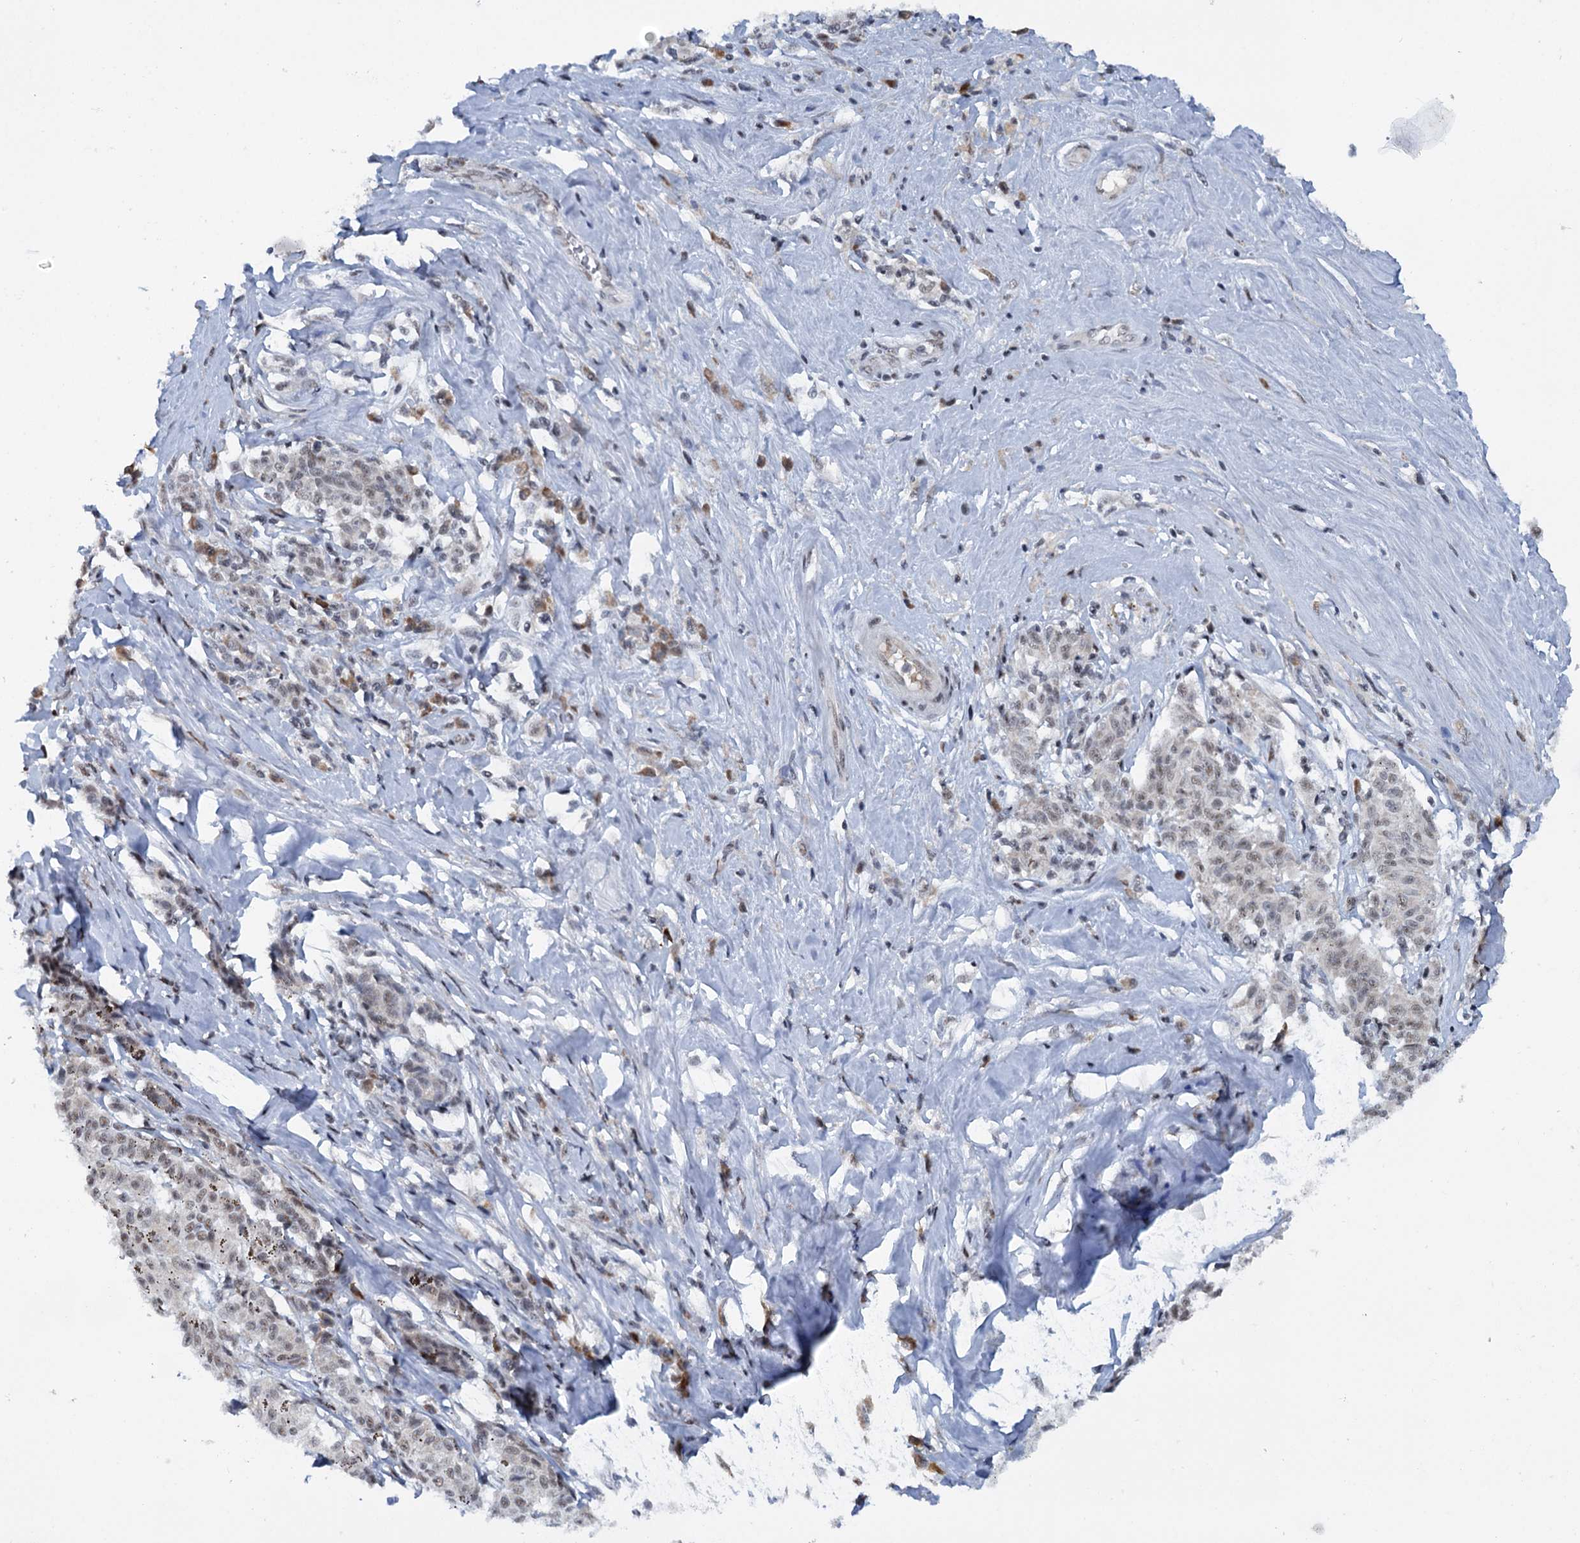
{"staining": {"intensity": "weak", "quantity": ">75%", "location": "nuclear"}, "tissue": "melanoma", "cell_type": "Tumor cells", "image_type": "cancer", "snomed": [{"axis": "morphology", "description": "Malignant melanoma, NOS"}, {"axis": "topography", "description": "Skin"}], "caption": "A micrograph of human malignant melanoma stained for a protein displays weak nuclear brown staining in tumor cells. The staining was performed using DAB to visualize the protein expression in brown, while the nuclei were stained in blue with hematoxylin (Magnification: 20x).", "gene": "SREK1", "patient": {"sex": "female", "age": 72}}